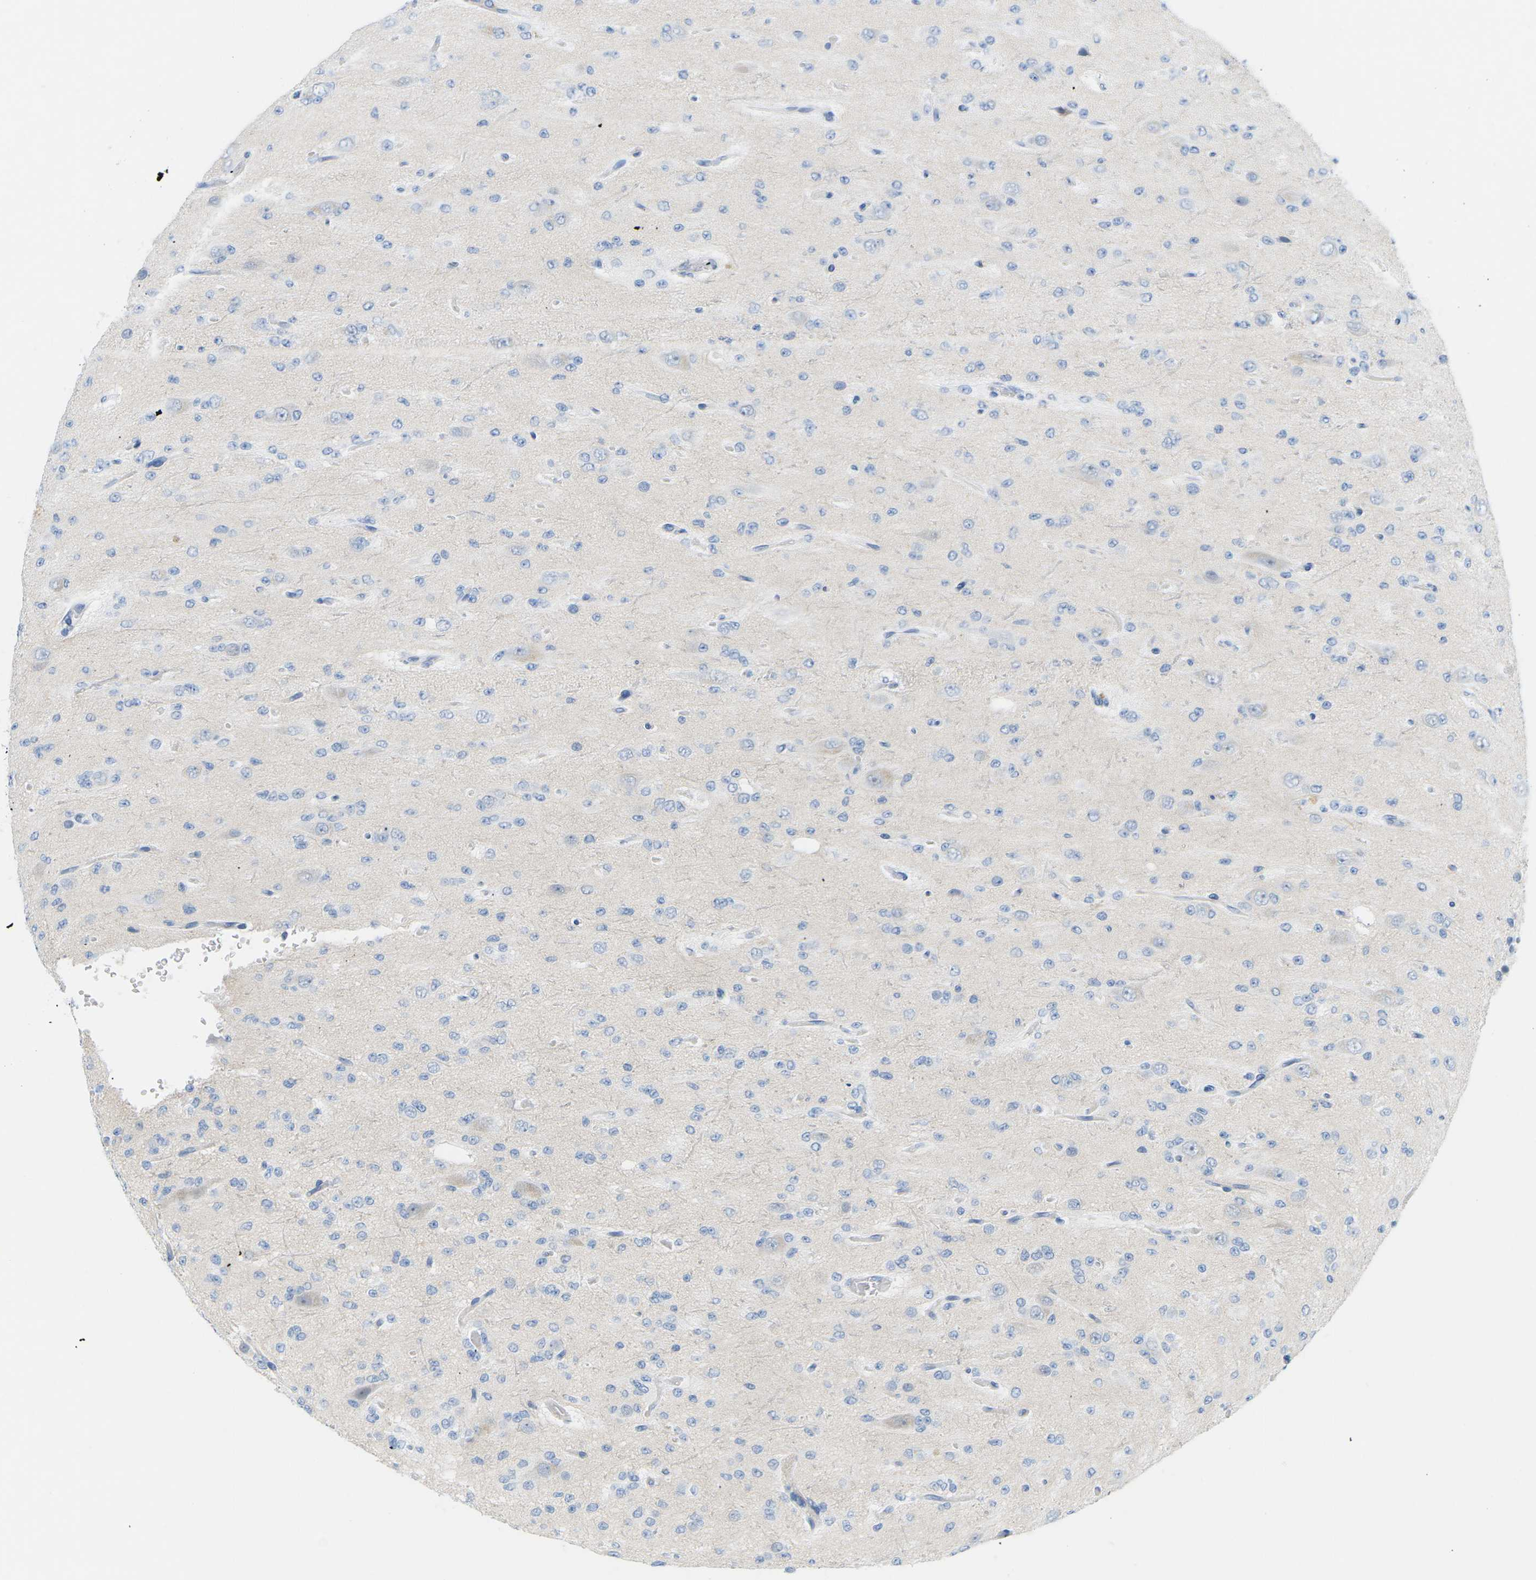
{"staining": {"intensity": "negative", "quantity": "none", "location": "none"}, "tissue": "glioma", "cell_type": "Tumor cells", "image_type": "cancer", "snomed": [{"axis": "morphology", "description": "Glioma, malignant, Low grade"}, {"axis": "topography", "description": "Brain"}], "caption": "An immunohistochemistry (IHC) photomicrograph of glioma is shown. There is no staining in tumor cells of glioma.", "gene": "HLTF", "patient": {"sex": "male", "age": 38}}